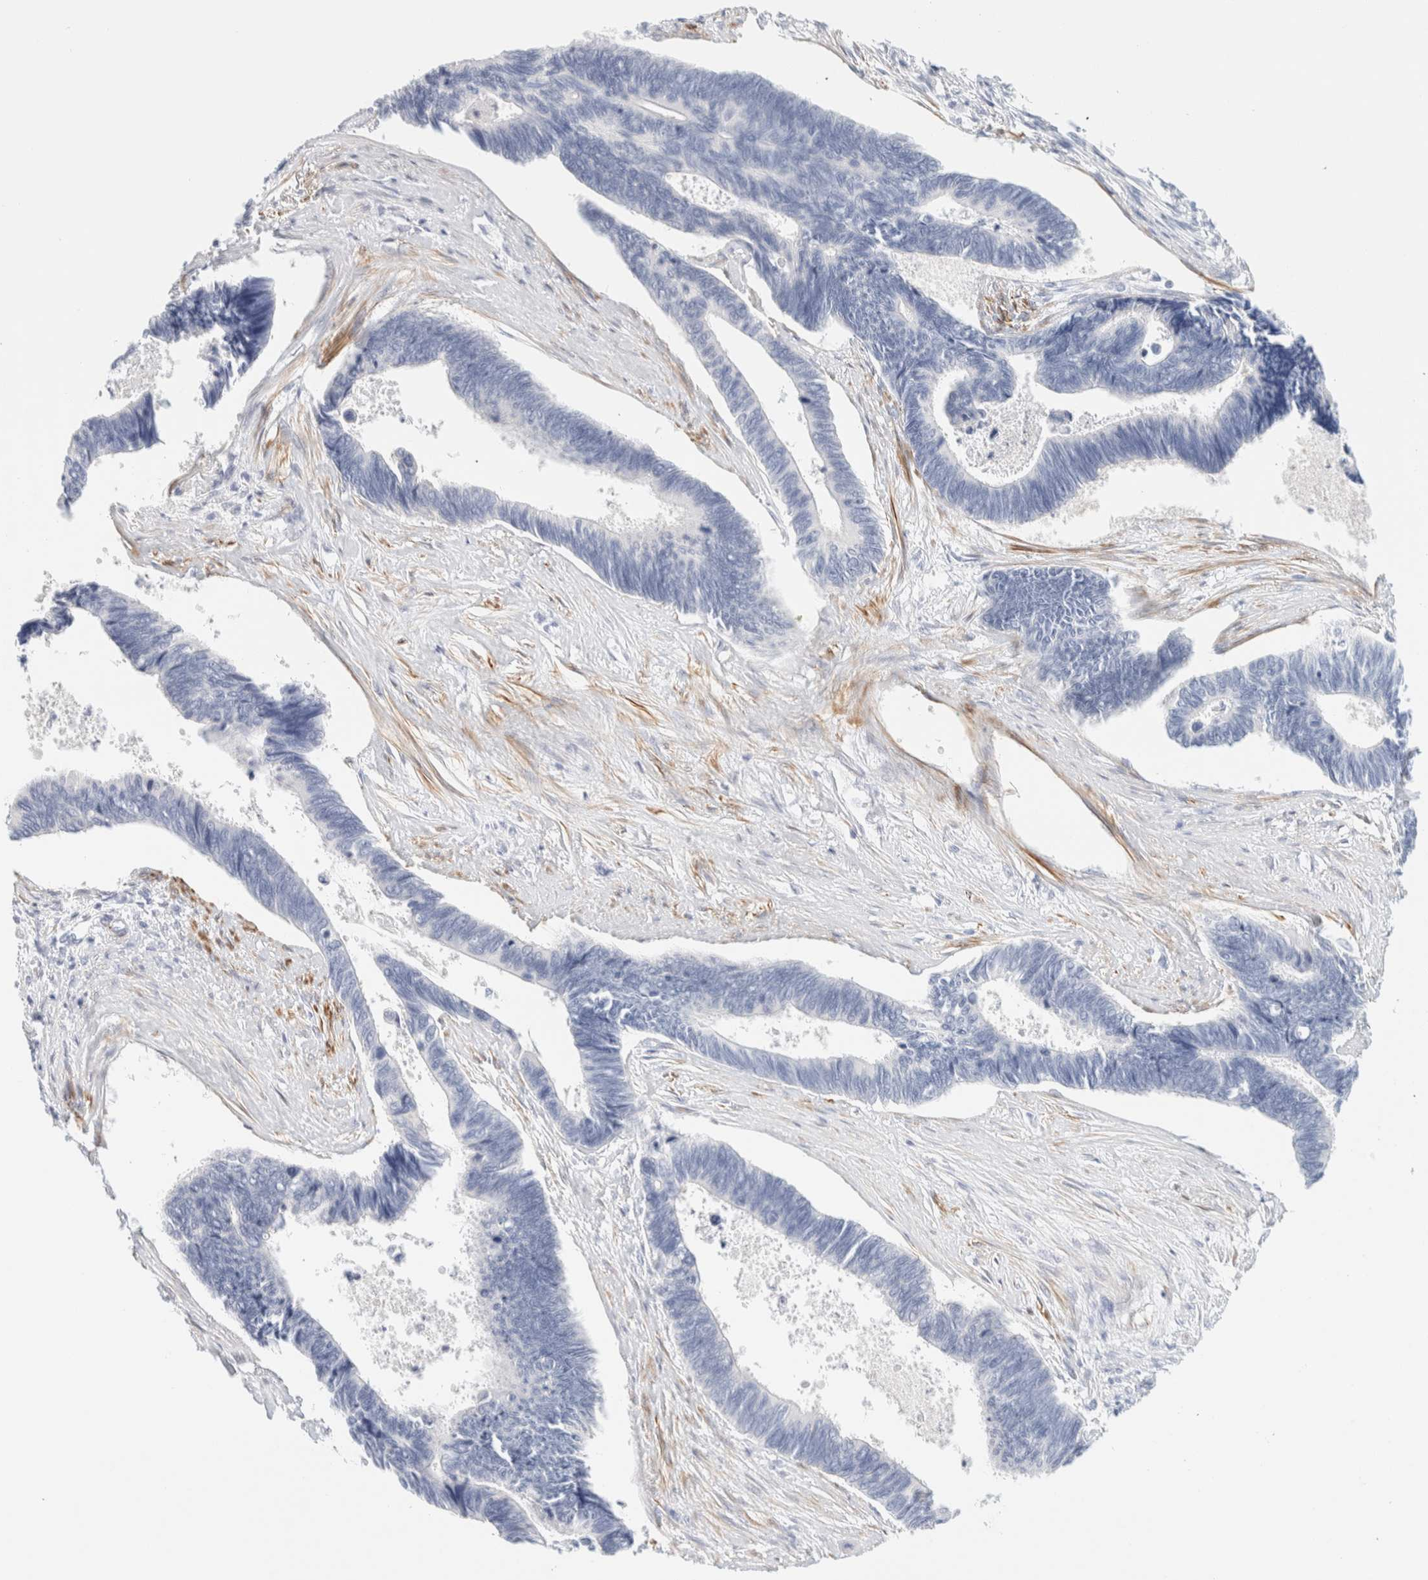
{"staining": {"intensity": "negative", "quantity": "none", "location": "none"}, "tissue": "pancreatic cancer", "cell_type": "Tumor cells", "image_type": "cancer", "snomed": [{"axis": "morphology", "description": "Adenocarcinoma, NOS"}, {"axis": "topography", "description": "Pancreas"}], "caption": "Tumor cells show no significant positivity in adenocarcinoma (pancreatic). (IHC, brightfield microscopy, high magnification).", "gene": "AFMID", "patient": {"sex": "female", "age": 70}}